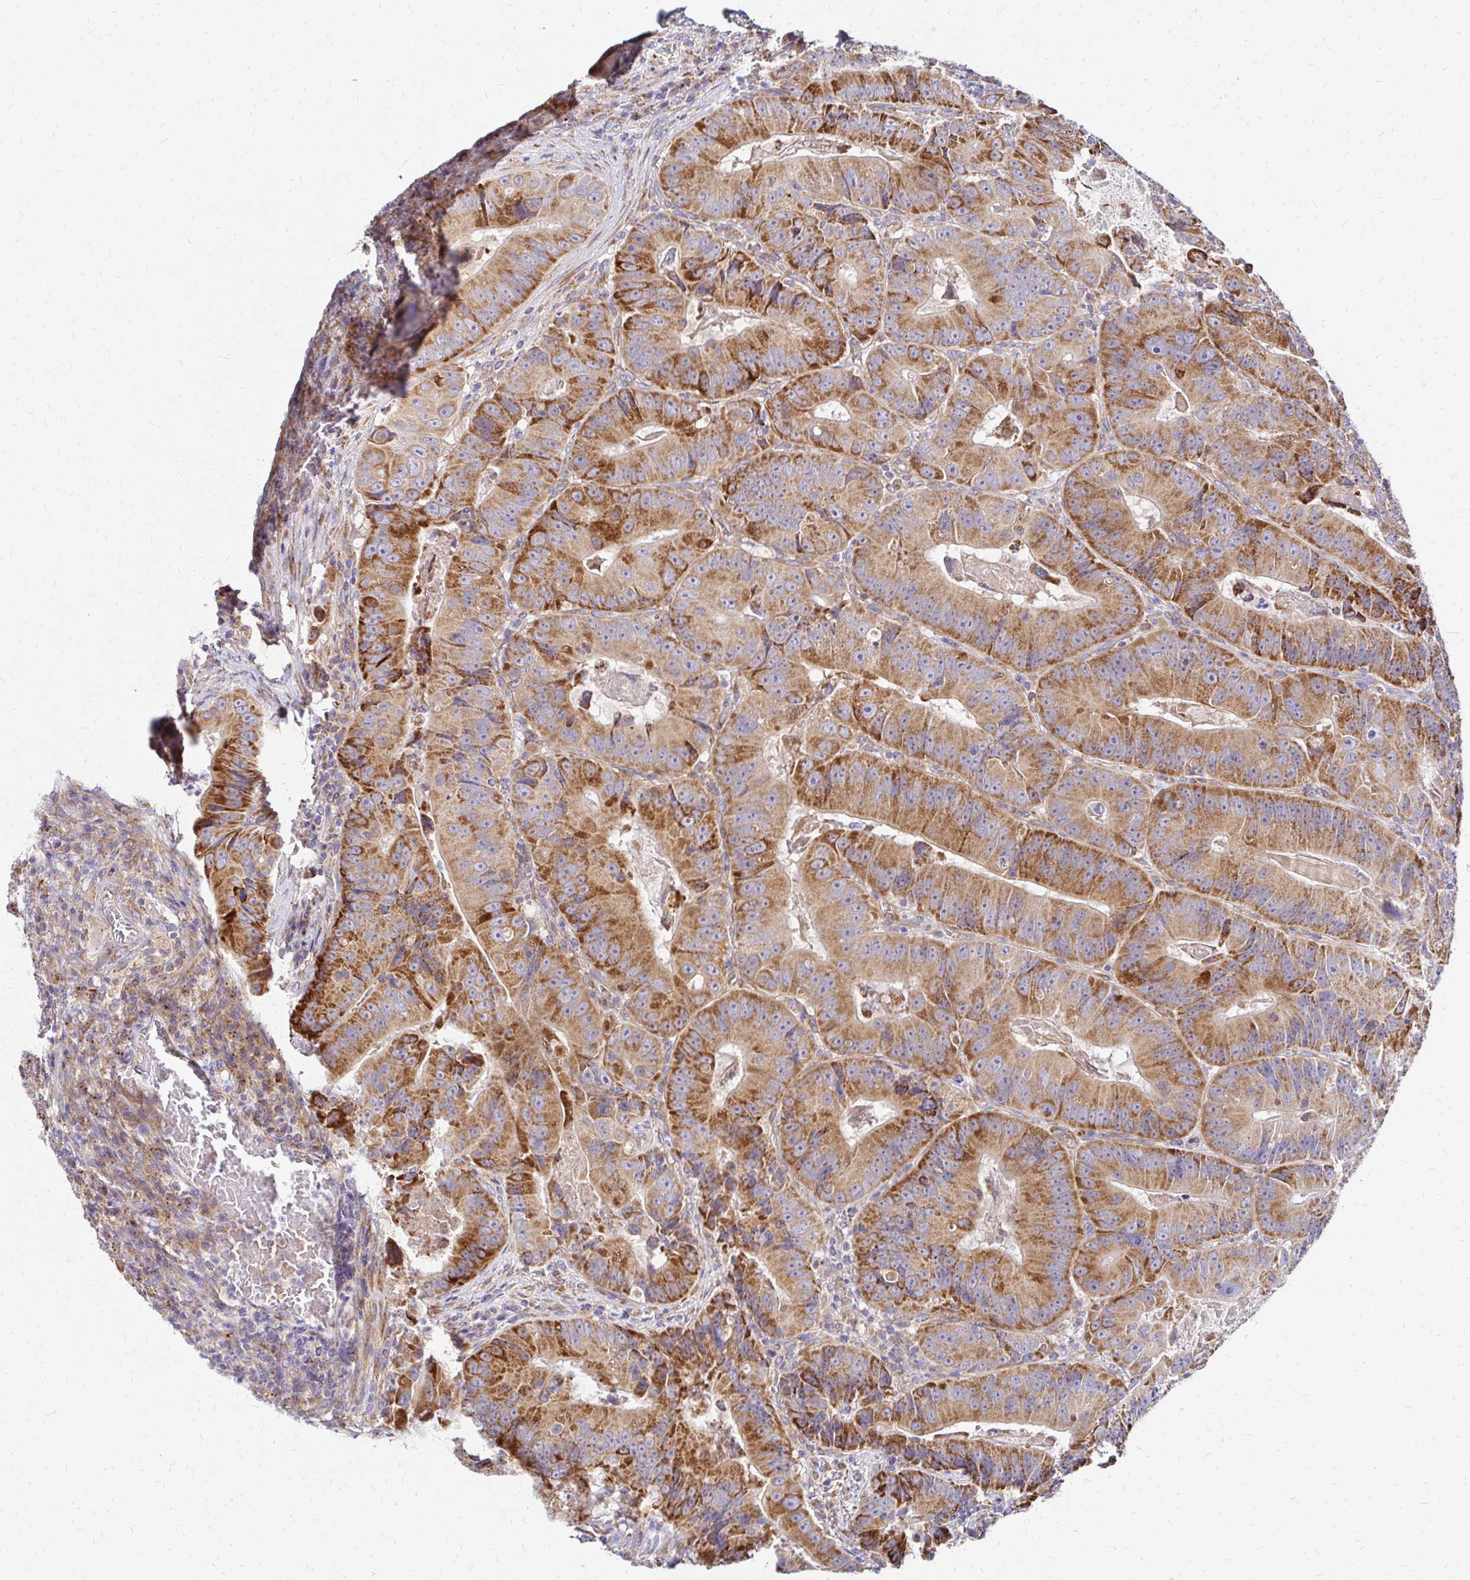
{"staining": {"intensity": "strong", "quantity": ">75%", "location": "cytoplasmic/membranous"}, "tissue": "colorectal cancer", "cell_type": "Tumor cells", "image_type": "cancer", "snomed": [{"axis": "morphology", "description": "Adenocarcinoma, NOS"}, {"axis": "topography", "description": "Colon"}], "caption": "Protein staining shows strong cytoplasmic/membranous expression in about >75% of tumor cells in adenocarcinoma (colorectal). (DAB IHC with brightfield microscopy, high magnification).", "gene": "IDUA", "patient": {"sex": "female", "age": 86}}